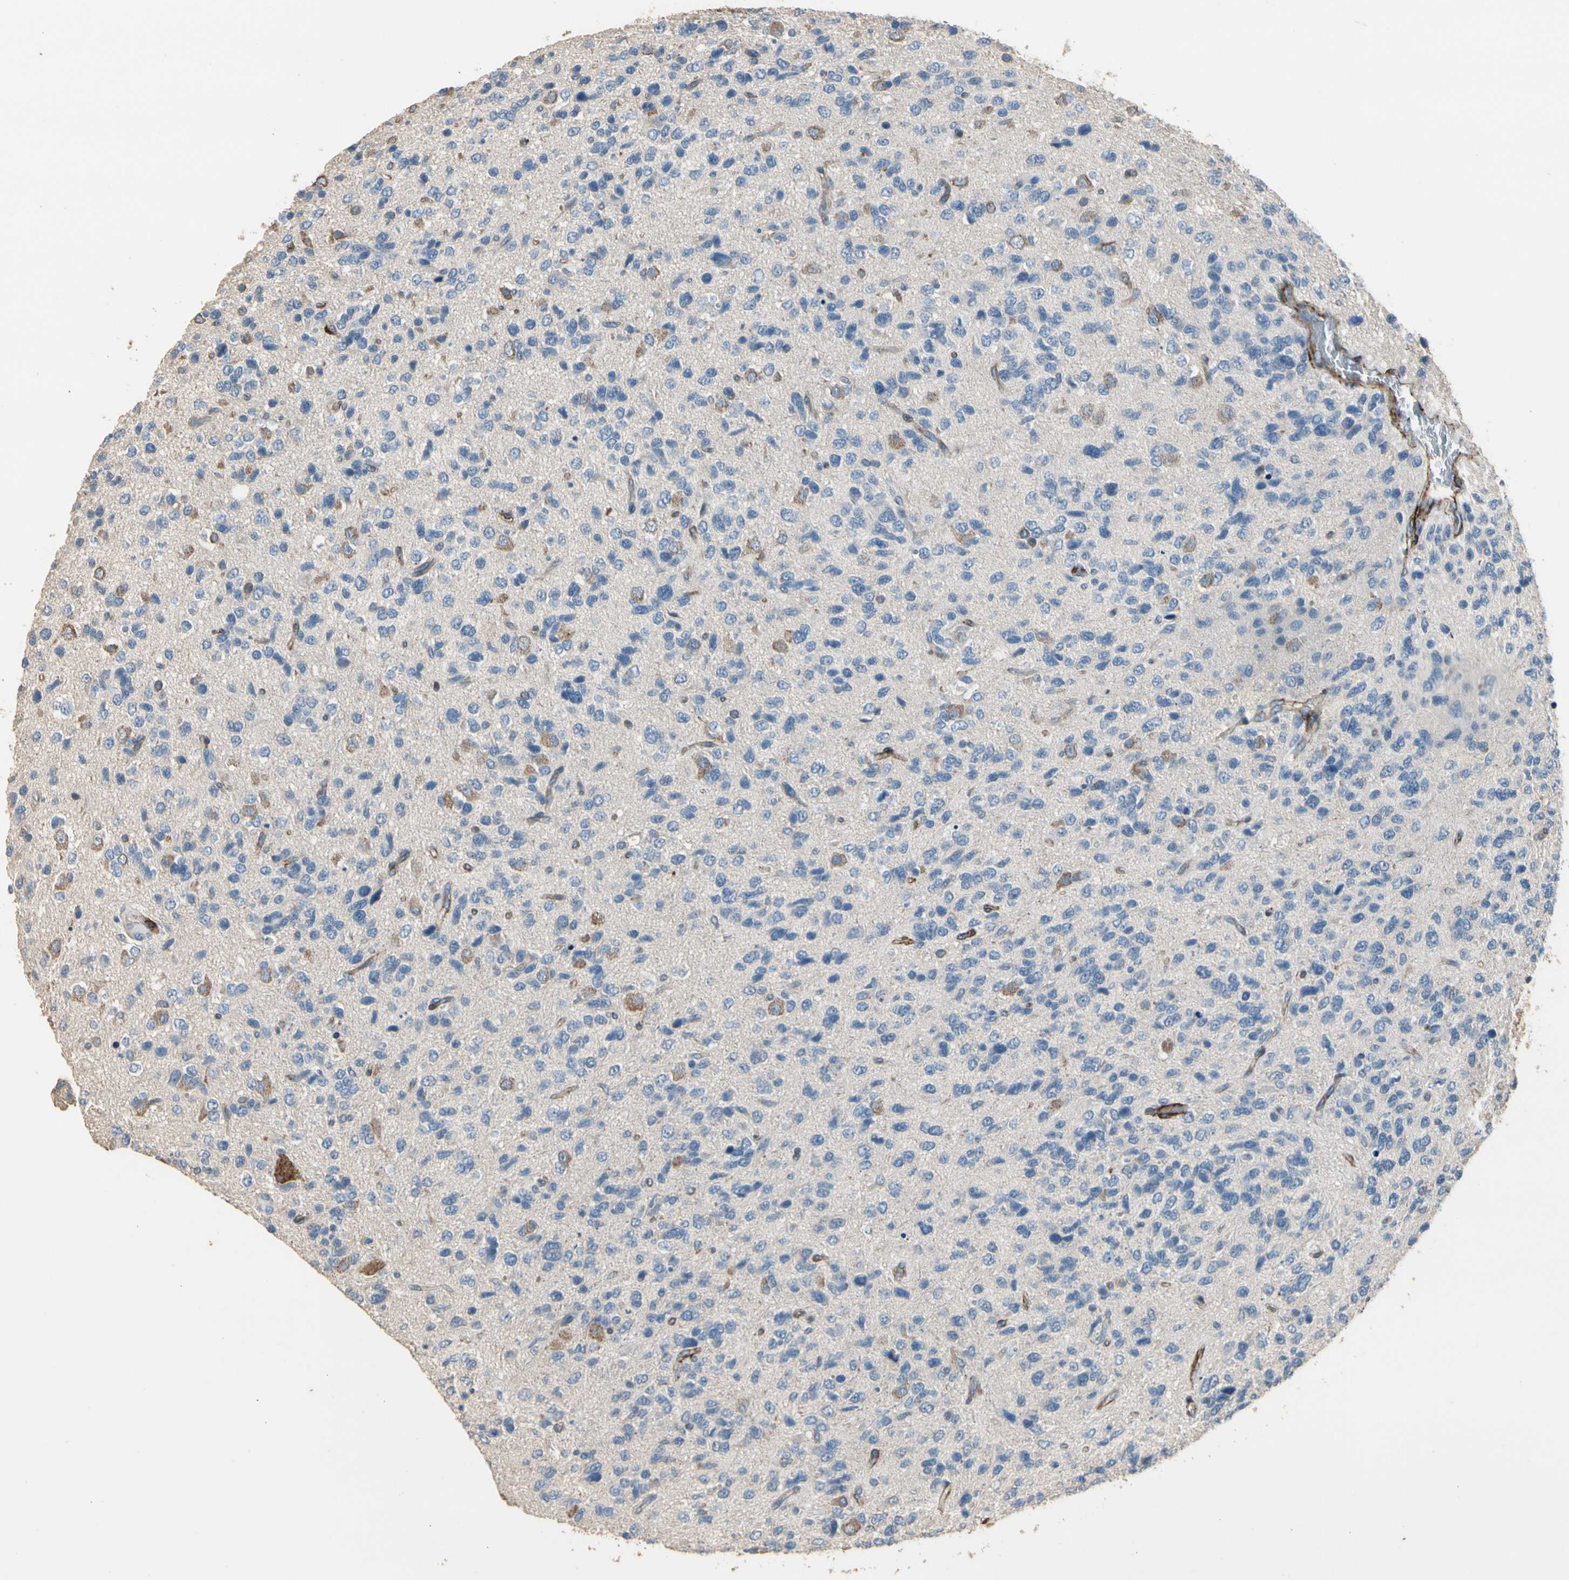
{"staining": {"intensity": "moderate", "quantity": "<25%", "location": "cytoplasmic/membranous"}, "tissue": "glioma", "cell_type": "Tumor cells", "image_type": "cancer", "snomed": [{"axis": "morphology", "description": "Glioma, malignant, High grade"}, {"axis": "topography", "description": "Brain"}], "caption": "Glioma stained with a protein marker shows moderate staining in tumor cells.", "gene": "SUSD2", "patient": {"sex": "female", "age": 58}}